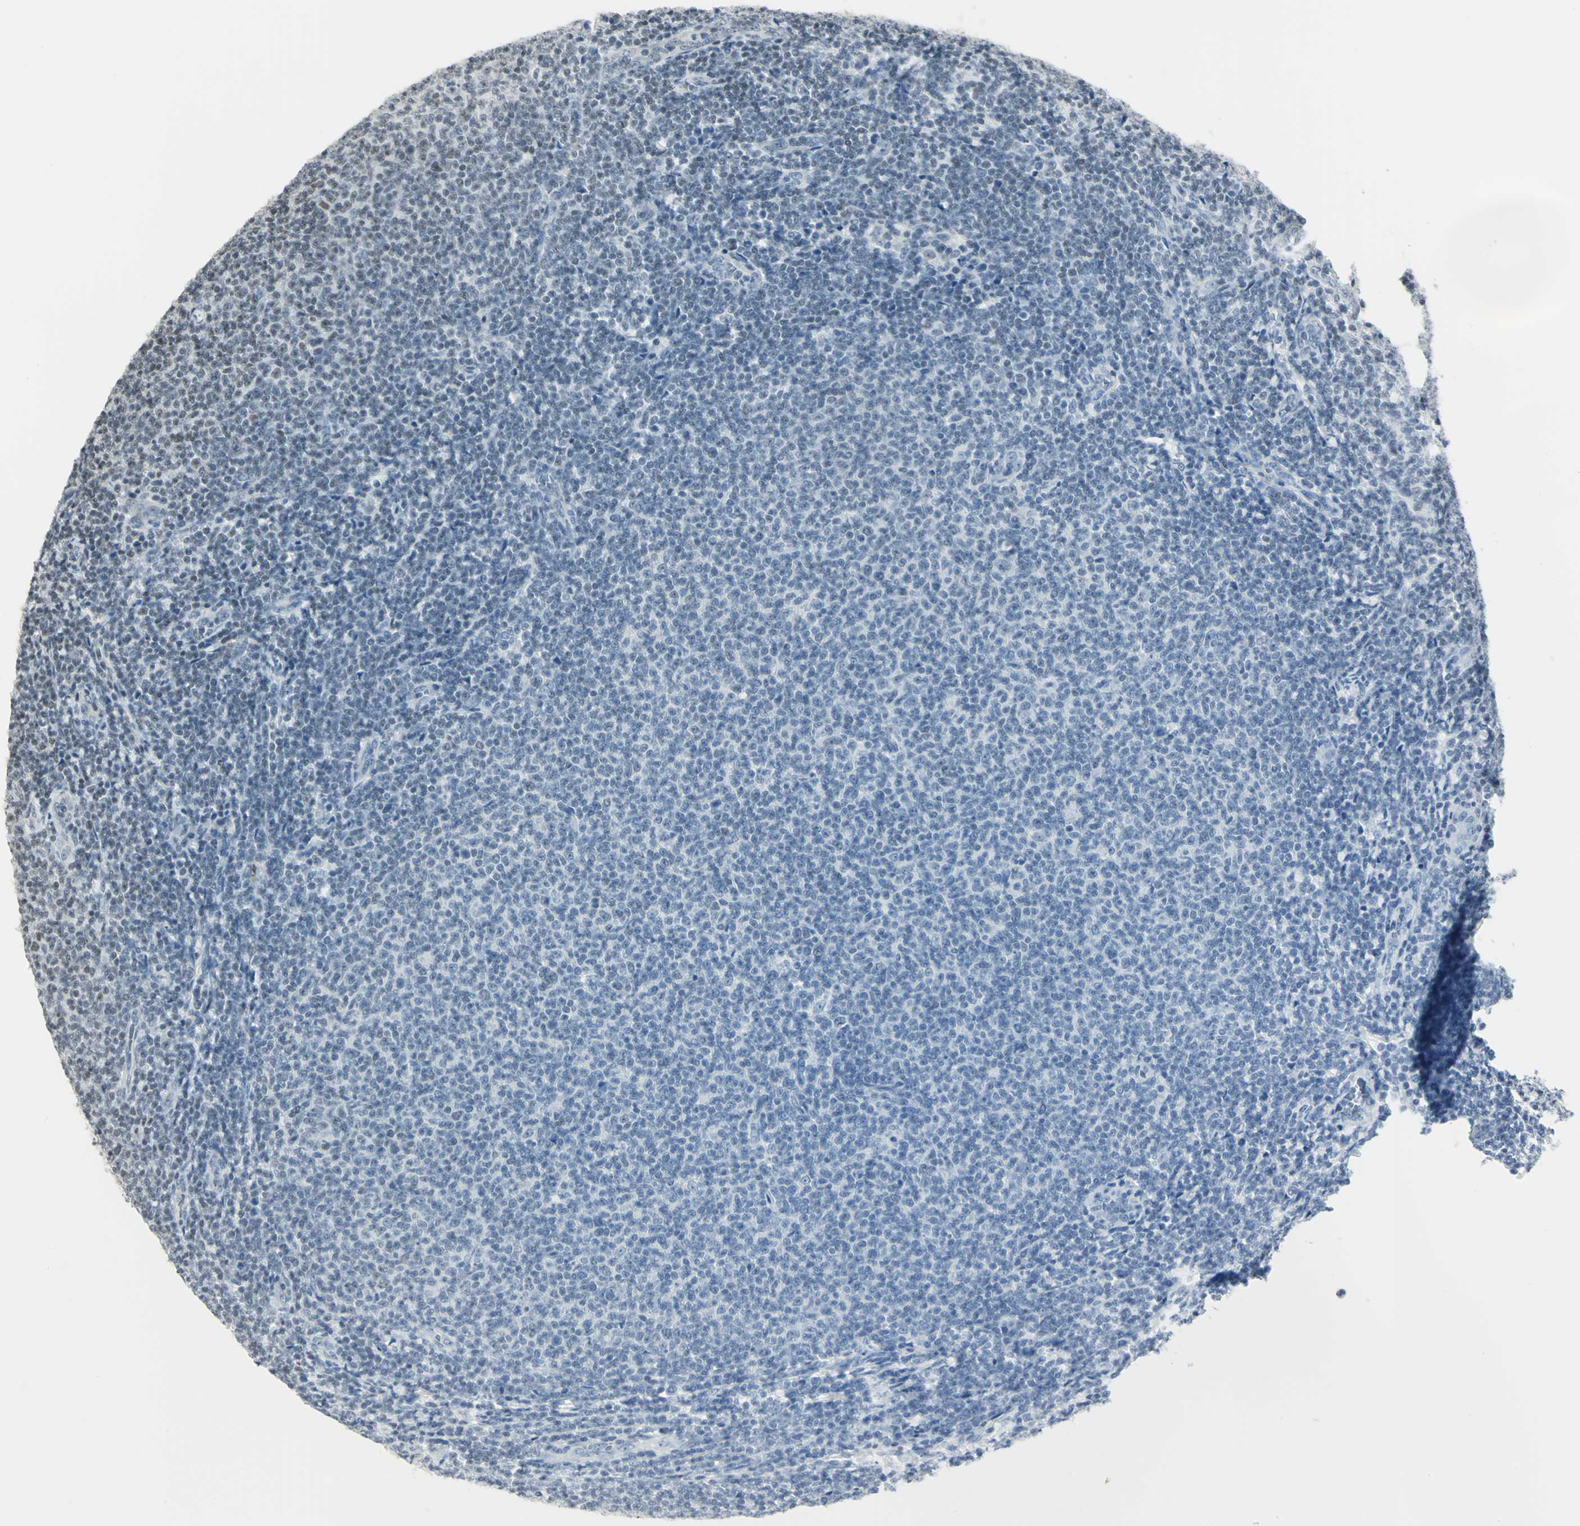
{"staining": {"intensity": "negative", "quantity": "none", "location": "none"}, "tissue": "lymphoma", "cell_type": "Tumor cells", "image_type": "cancer", "snomed": [{"axis": "morphology", "description": "Malignant lymphoma, non-Hodgkin's type, Low grade"}, {"axis": "topography", "description": "Lymph node"}], "caption": "Photomicrograph shows no significant protein expression in tumor cells of lymphoma.", "gene": "ELF1", "patient": {"sex": "male", "age": 66}}